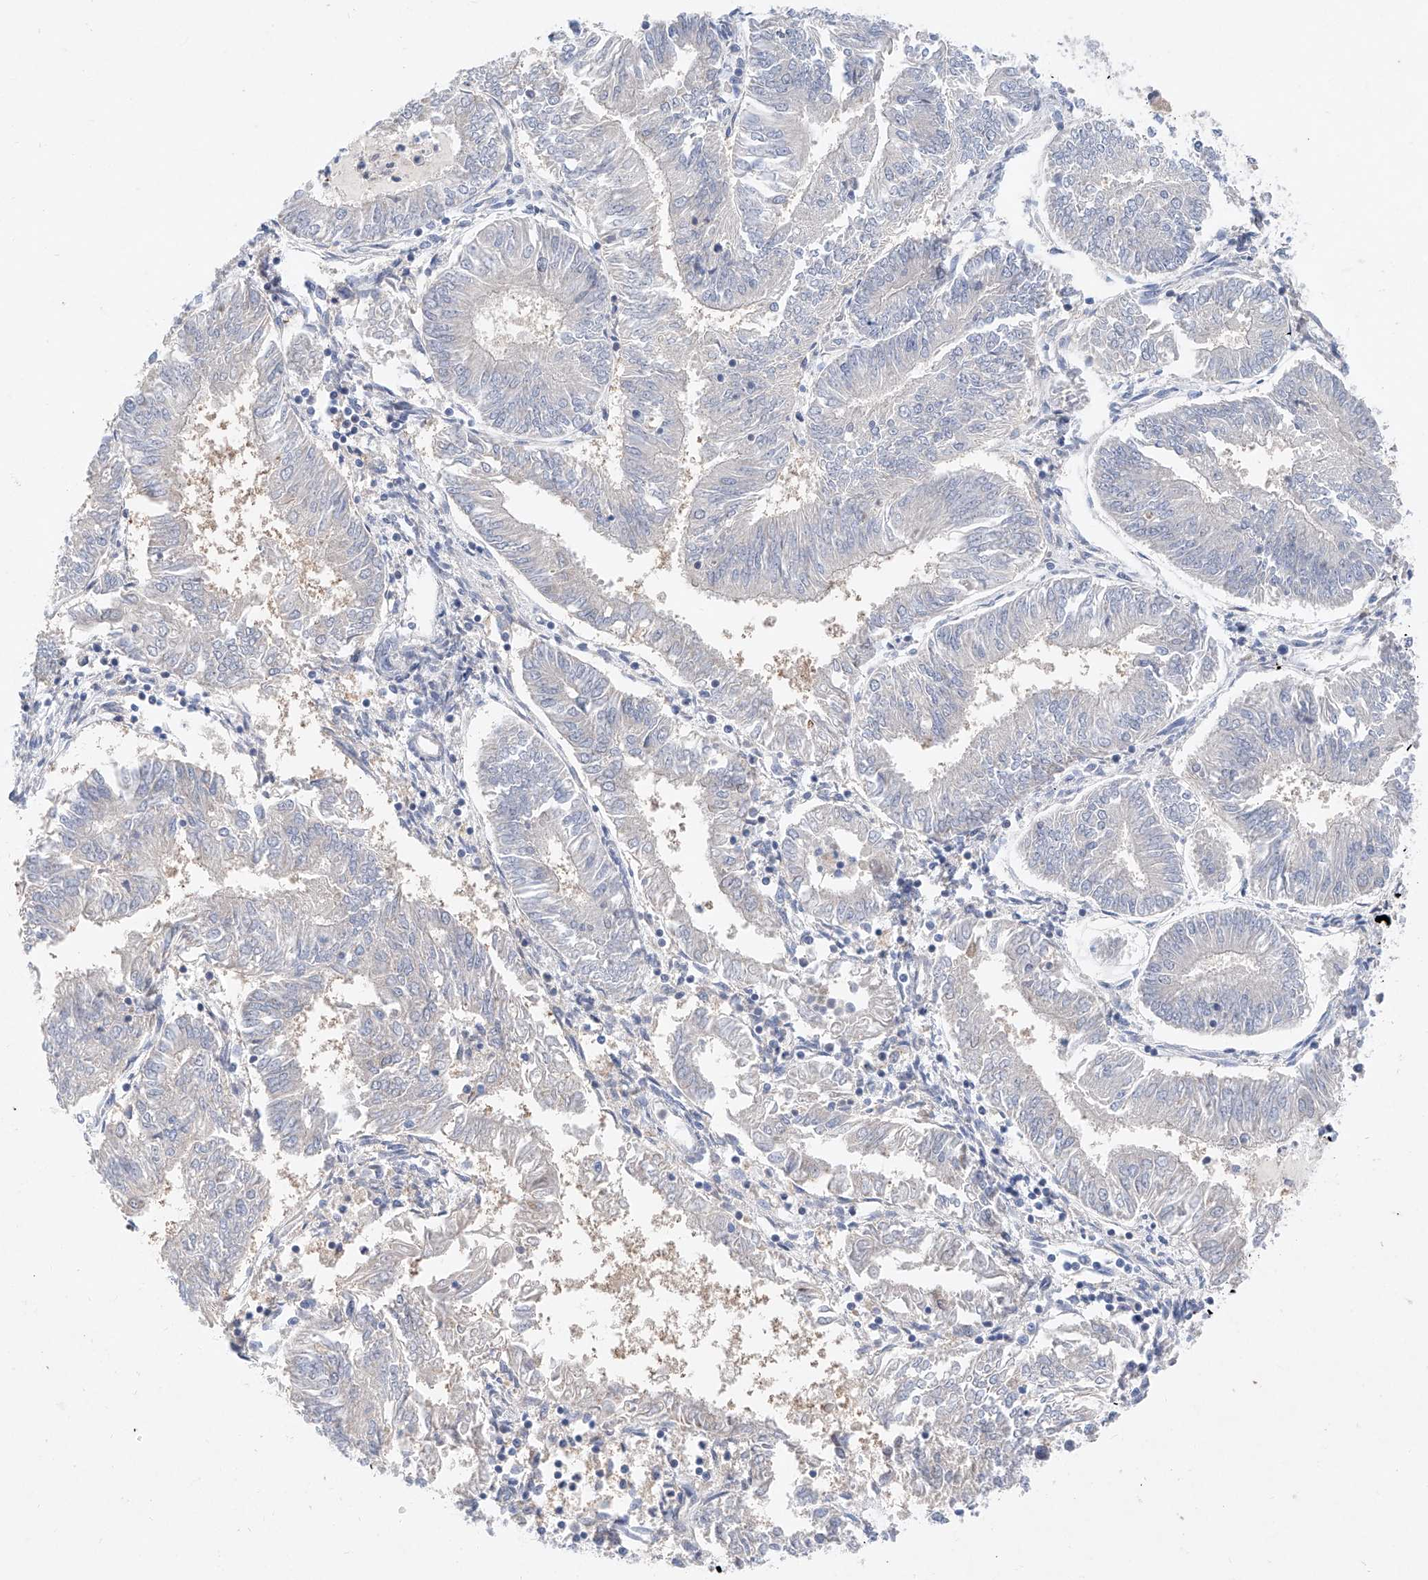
{"staining": {"intensity": "negative", "quantity": "none", "location": "none"}, "tissue": "endometrial cancer", "cell_type": "Tumor cells", "image_type": "cancer", "snomed": [{"axis": "morphology", "description": "Adenocarcinoma, NOS"}, {"axis": "topography", "description": "Endometrium"}], "caption": "Endometrial adenocarcinoma was stained to show a protein in brown. There is no significant expression in tumor cells. The staining was performed using DAB (3,3'-diaminobenzidine) to visualize the protein expression in brown, while the nuclei were stained in blue with hematoxylin (Magnification: 20x).", "gene": "FUCA2", "patient": {"sex": "female", "age": 58}}